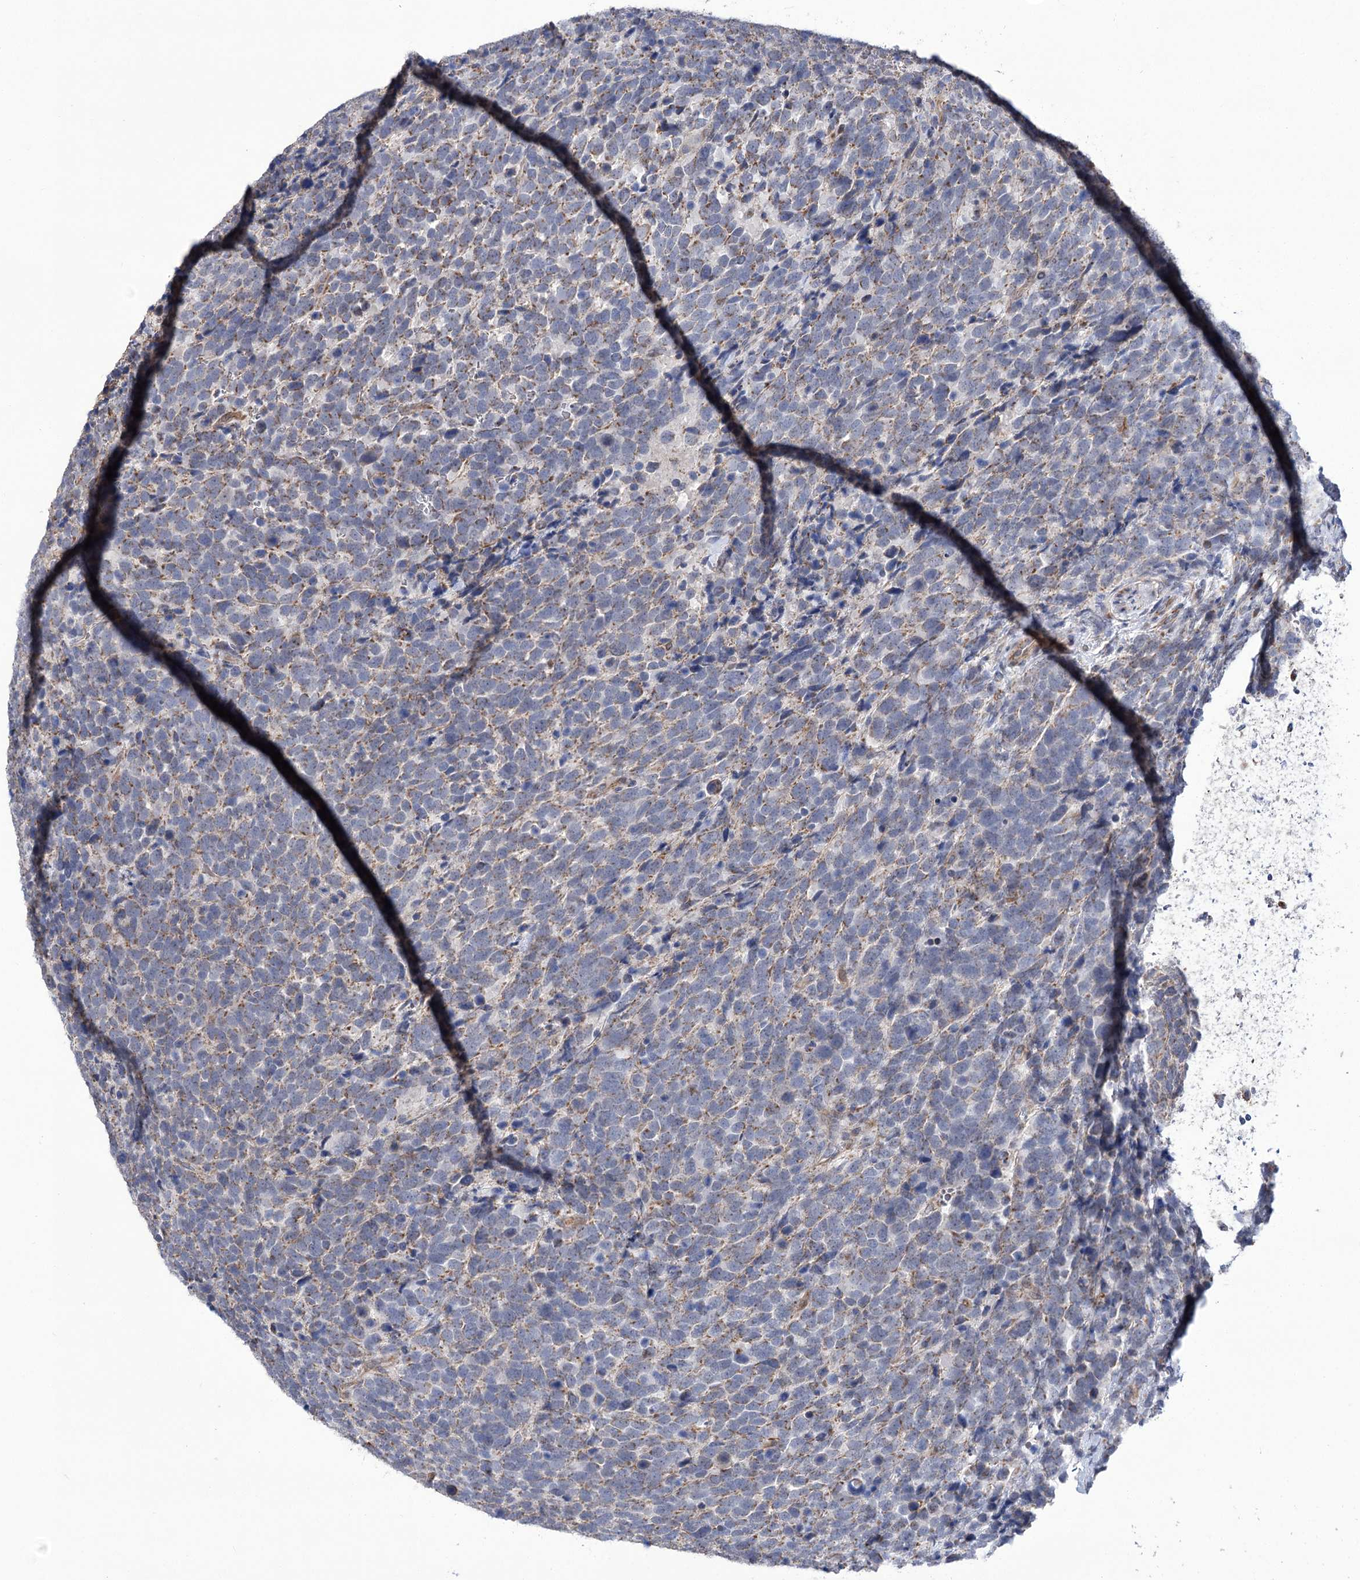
{"staining": {"intensity": "weak", "quantity": ">75%", "location": "cytoplasmic/membranous"}, "tissue": "urothelial cancer", "cell_type": "Tumor cells", "image_type": "cancer", "snomed": [{"axis": "morphology", "description": "Urothelial carcinoma, High grade"}, {"axis": "topography", "description": "Urinary bladder"}], "caption": "A photomicrograph of human urothelial carcinoma (high-grade) stained for a protein displays weak cytoplasmic/membranous brown staining in tumor cells.", "gene": "ECHDC3", "patient": {"sex": "female", "age": 82}}